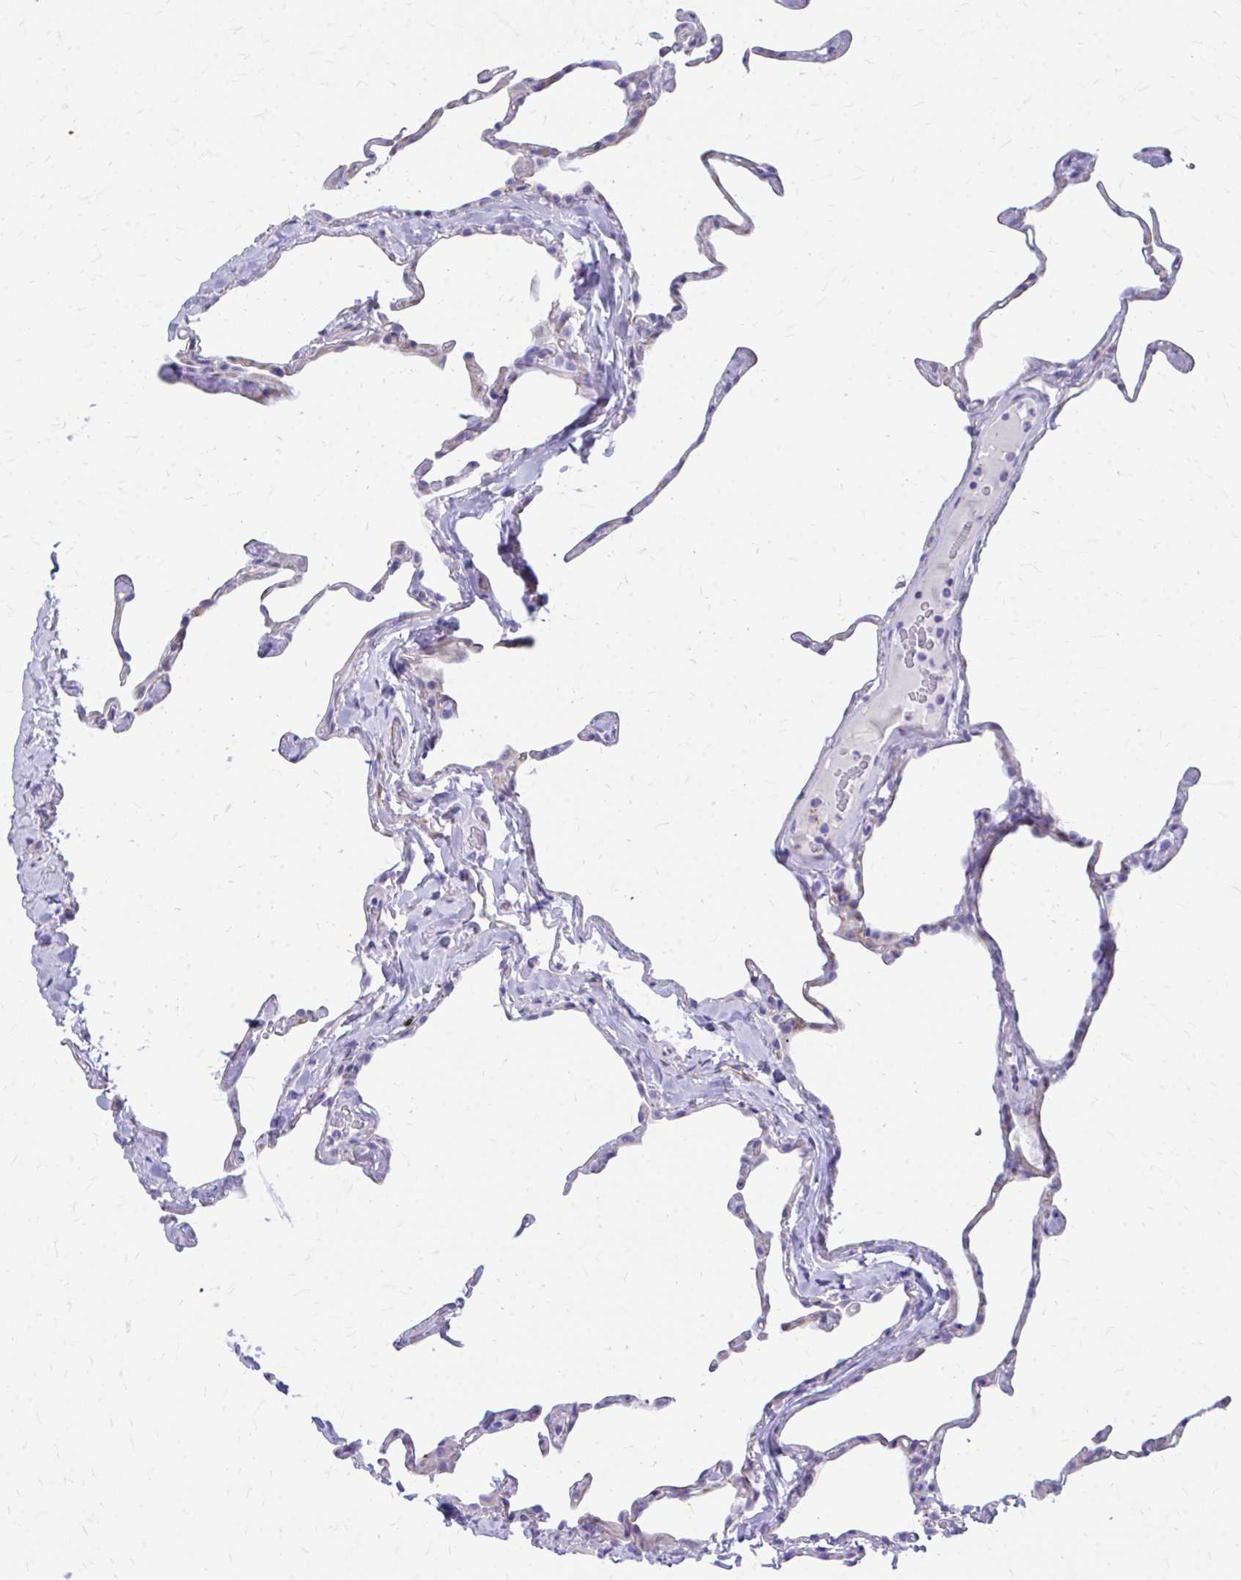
{"staining": {"intensity": "negative", "quantity": "none", "location": "none"}, "tissue": "lung", "cell_type": "Alveolar cells", "image_type": "normal", "snomed": [{"axis": "morphology", "description": "Normal tissue, NOS"}, {"axis": "topography", "description": "Lung"}], "caption": "This photomicrograph is of unremarkable lung stained with immunohistochemistry (IHC) to label a protein in brown with the nuclei are counter-stained blue. There is no staining in alveolar cells.", "gene": "ENSG00000285953", "patient": {"sex": "male", "age": 65}}